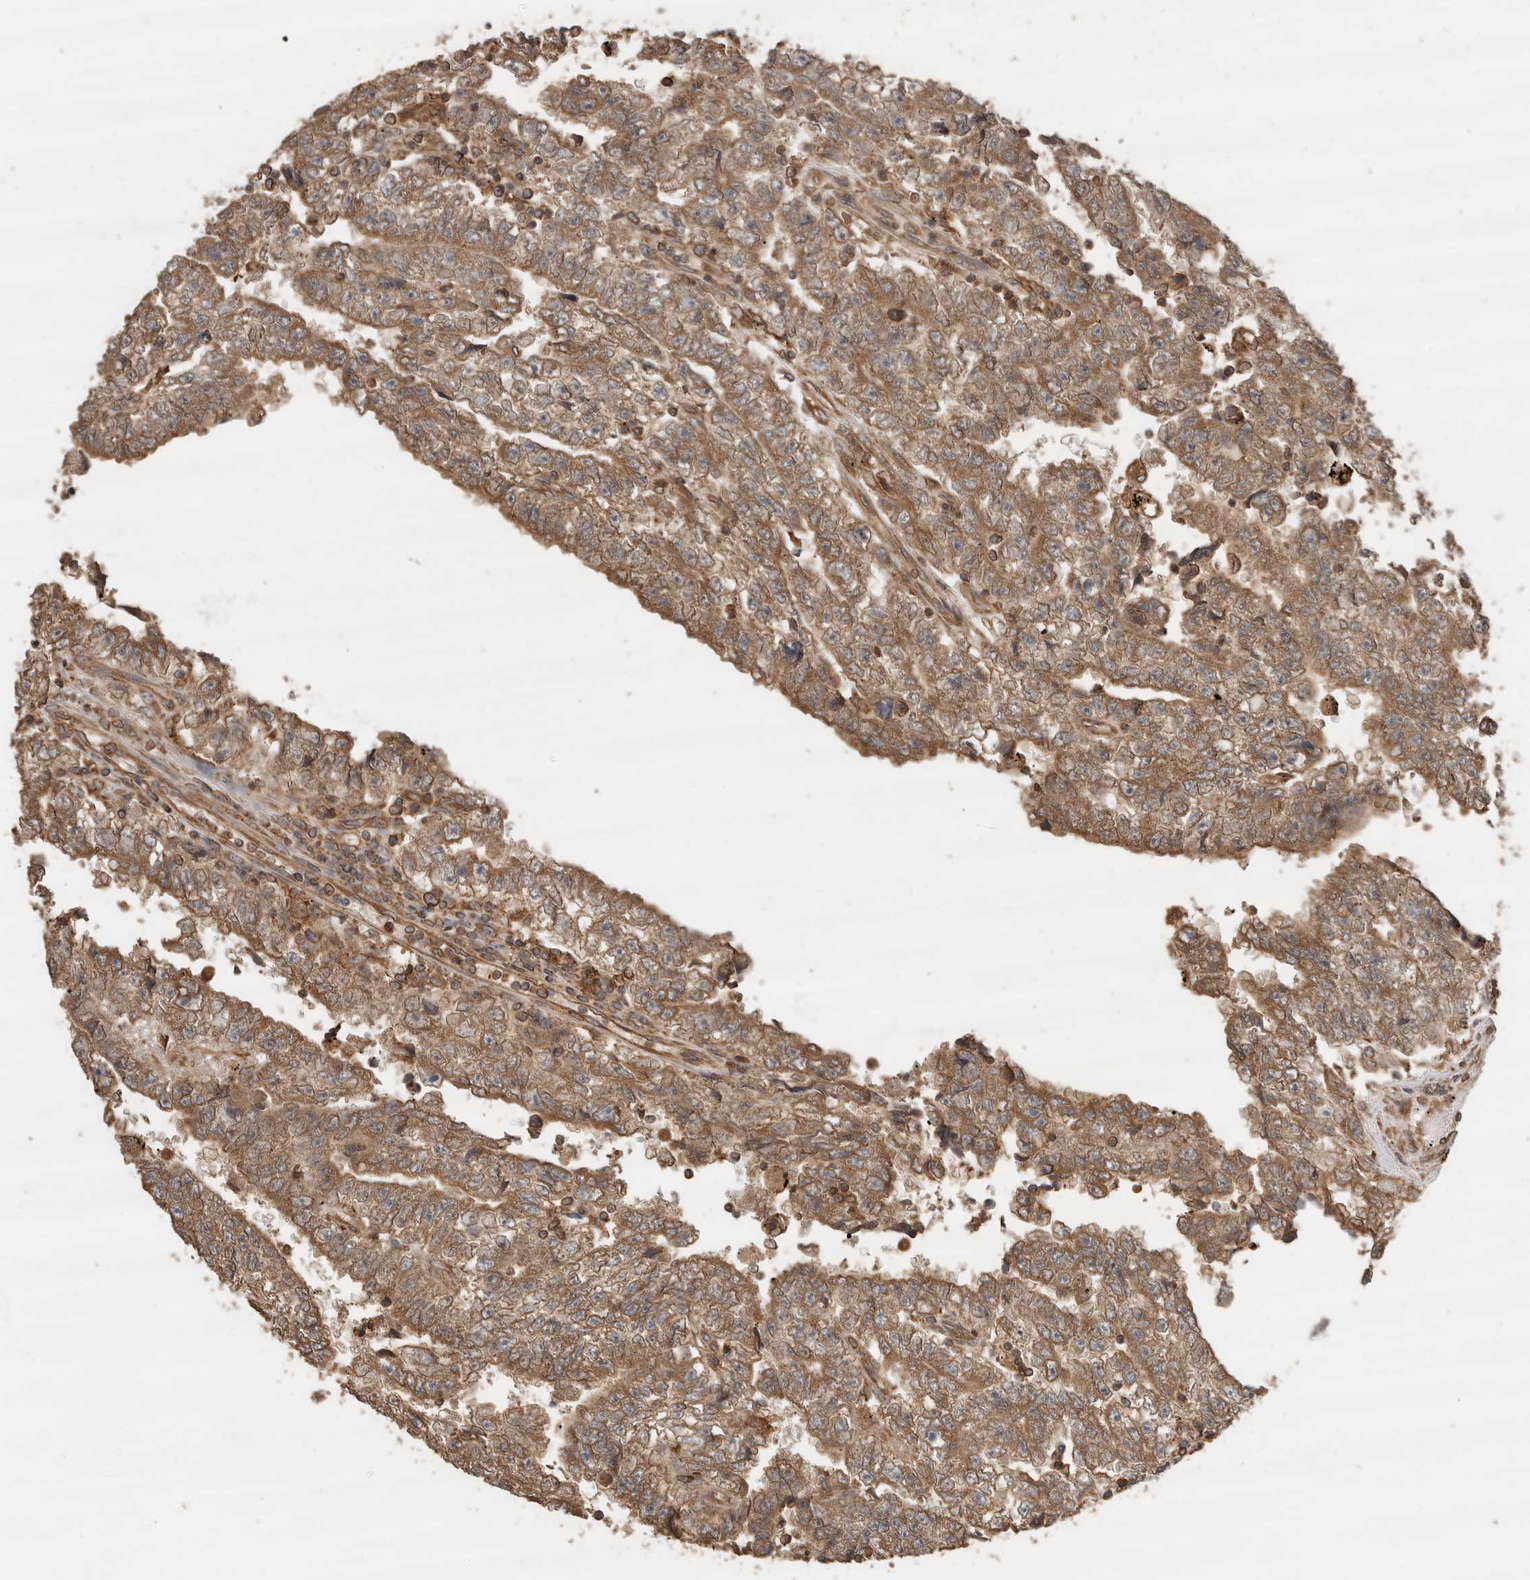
{"staining": {"intensity": "moderate", "quantity": ">75%", "location": "cytoplasmic/membranous"}, "tissue": "testis cancer", "cell_type": "Tumor cells", "image_type": "cancer", "snomed": [{"axis": "morphology", "description": "Carcinoma, Embryonal, NOS"}, {"axis": "topography", "description": "Testis"}], "caption": "Testis cancer tissue demonstrates moderate cytoplasmic/membranous expression in about >75% of tumor cells", "gene": "OTUD7B", "patient": {"sex": "male", "age": 25}}